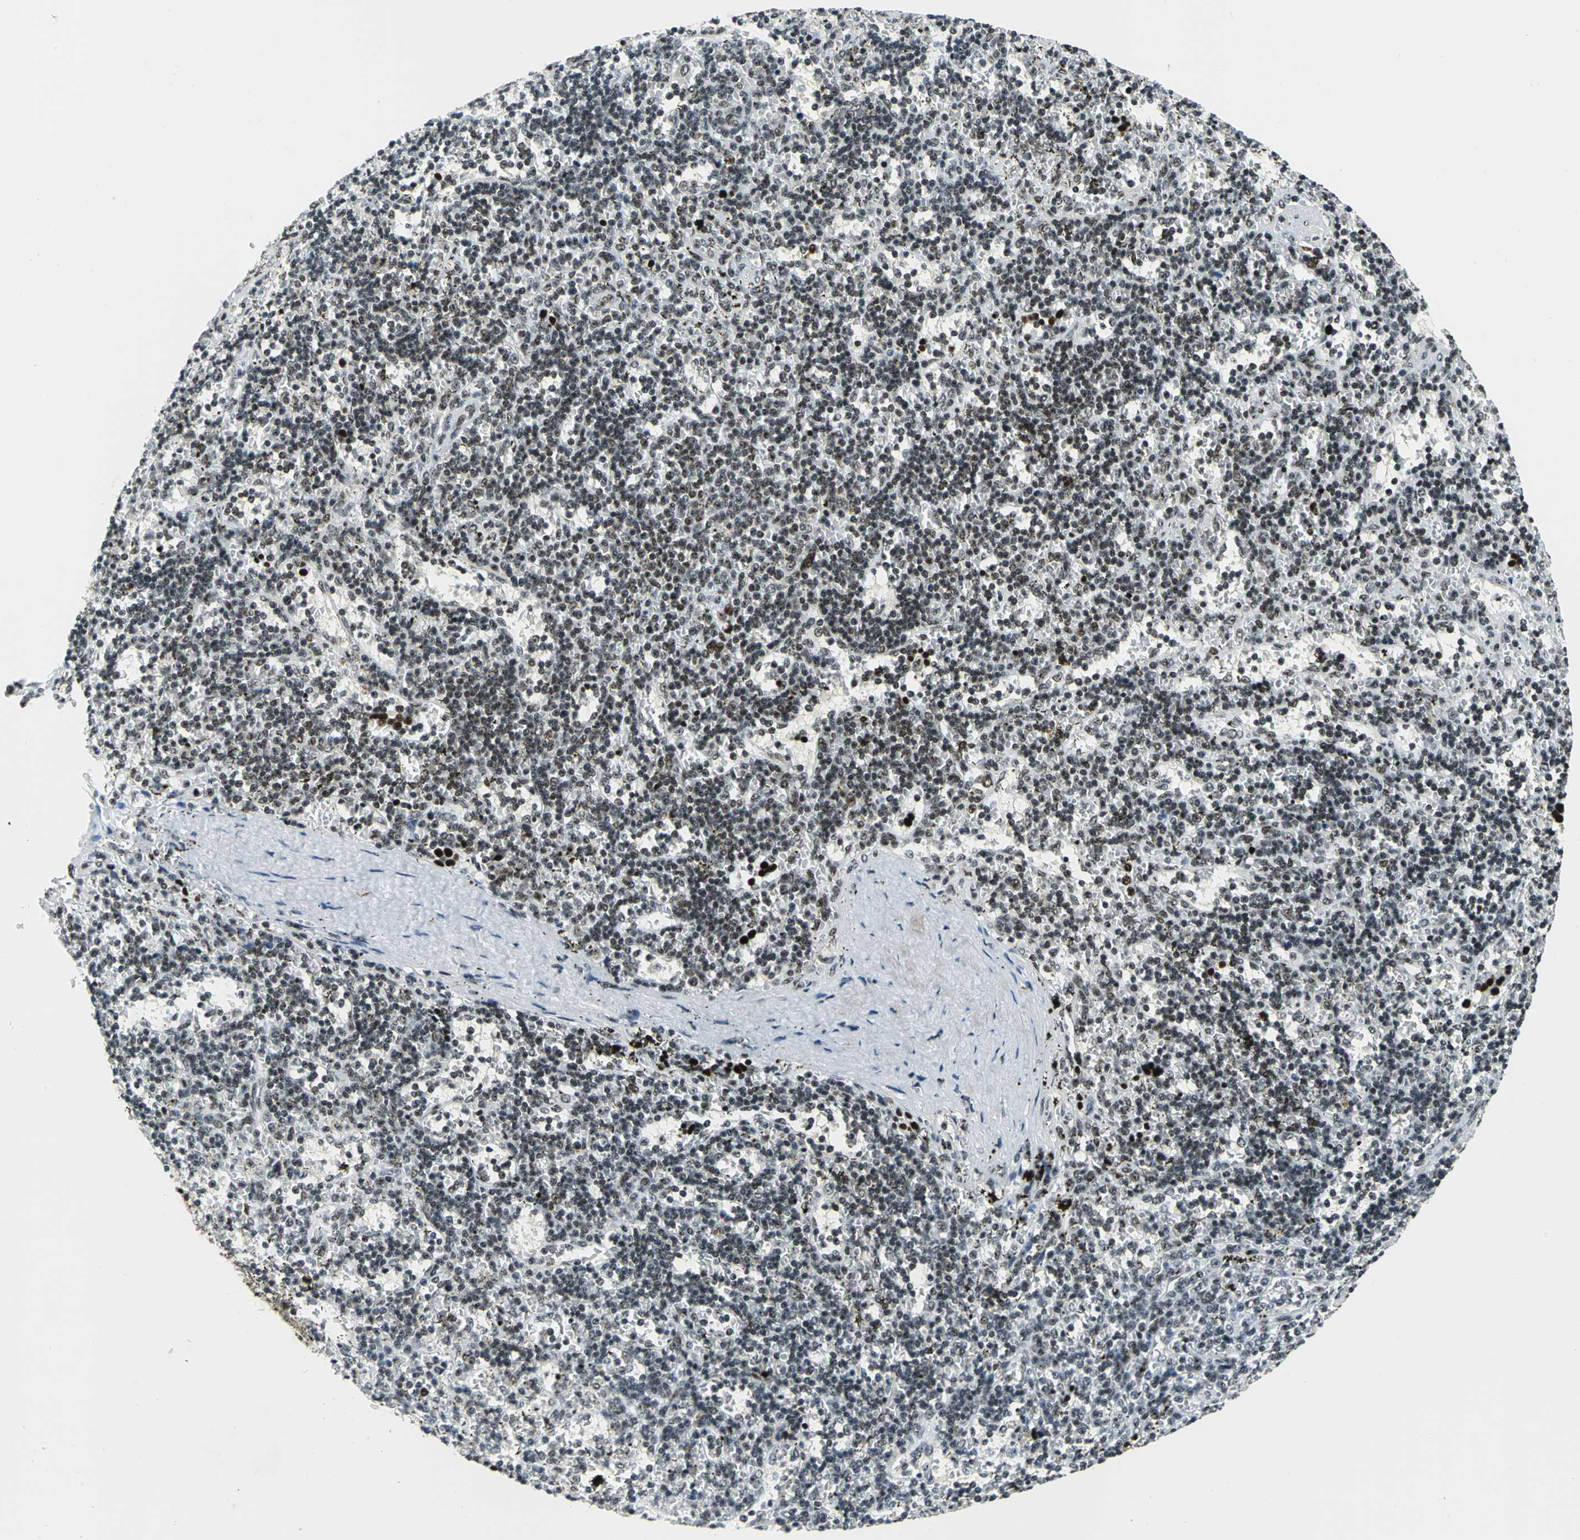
{"staining": {"intensity": "strong", "quantity": ">75%", "location": "nuclear"}, "tissue": "lymphoma", "cell_type": "Tumor cells", "image_type": "cancer", "snomed": [{"axis": "morphology", "description": "Malignant lymphoma, non-Hodgkin's type, Low grade"}, {"axis": "topography", "description": "Spleen"}], "caption": "Malignant lymphoma, non-Hodgkin's type (low-grade) tissue reveals strong nuclear positivity in about >75% of tumor cells", "gene": "UBTF", "patient": {"sex": "male", "age": 60}}